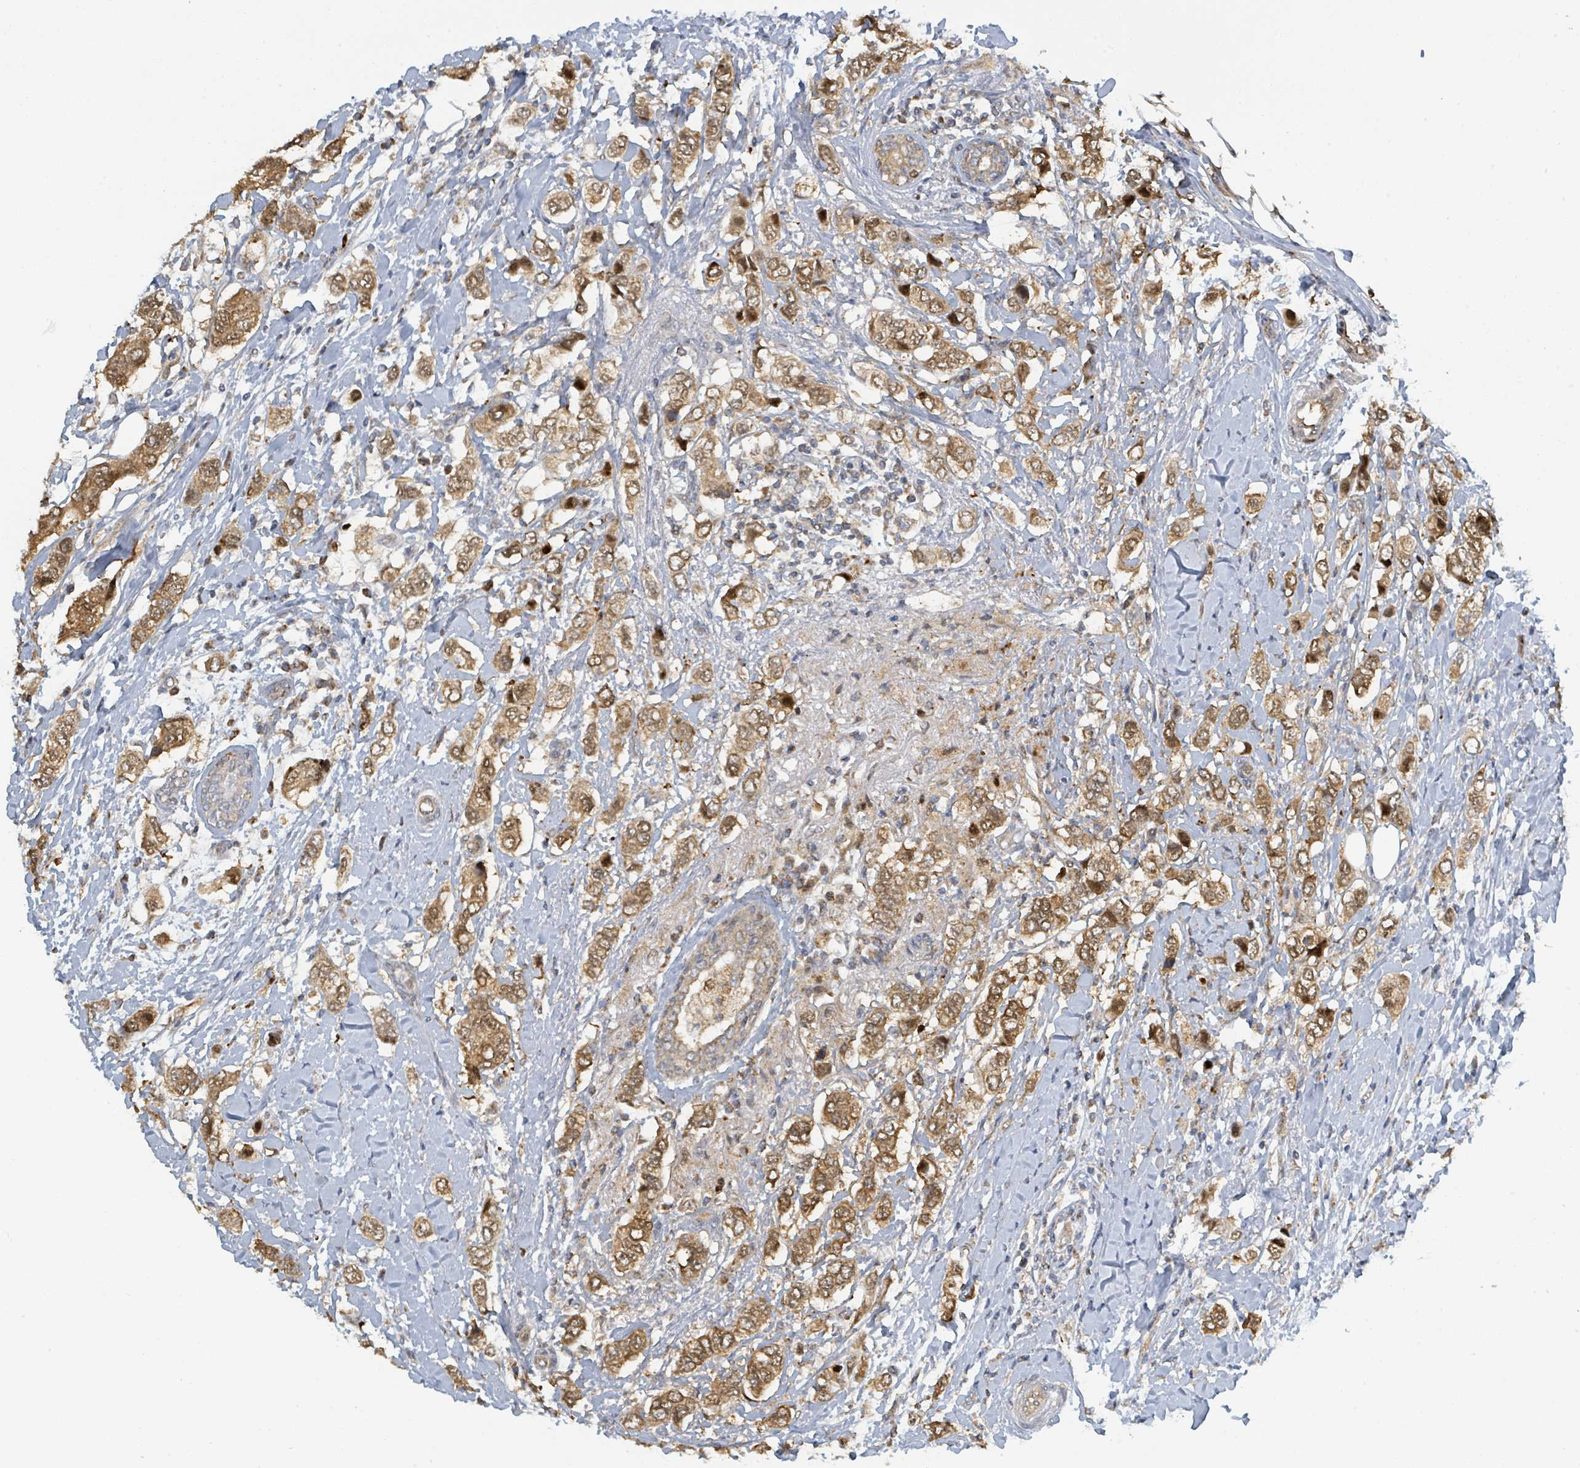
{"staining": {"intensity": "moderate", "quantity": ">75%", "location": "cytoplasmic/membranous,nuclear"}, "tissue": "breast cancer", "cell_type": "Tumor cells", "image_type": "cancer", "snomed": [{"axis": "morphology", "description": "Lobular carcinoma"}, {"axis": "topography", "description": "Breast"}], "caption": "The immunohistochemical stain shows moderate cytoplasmic/membranous and nuclear expression in tumor cells of breast cancer (lobular carcinoma) tissue.", "gene": "PSMB7", "patient": {"sex": "female", "age": 51}}